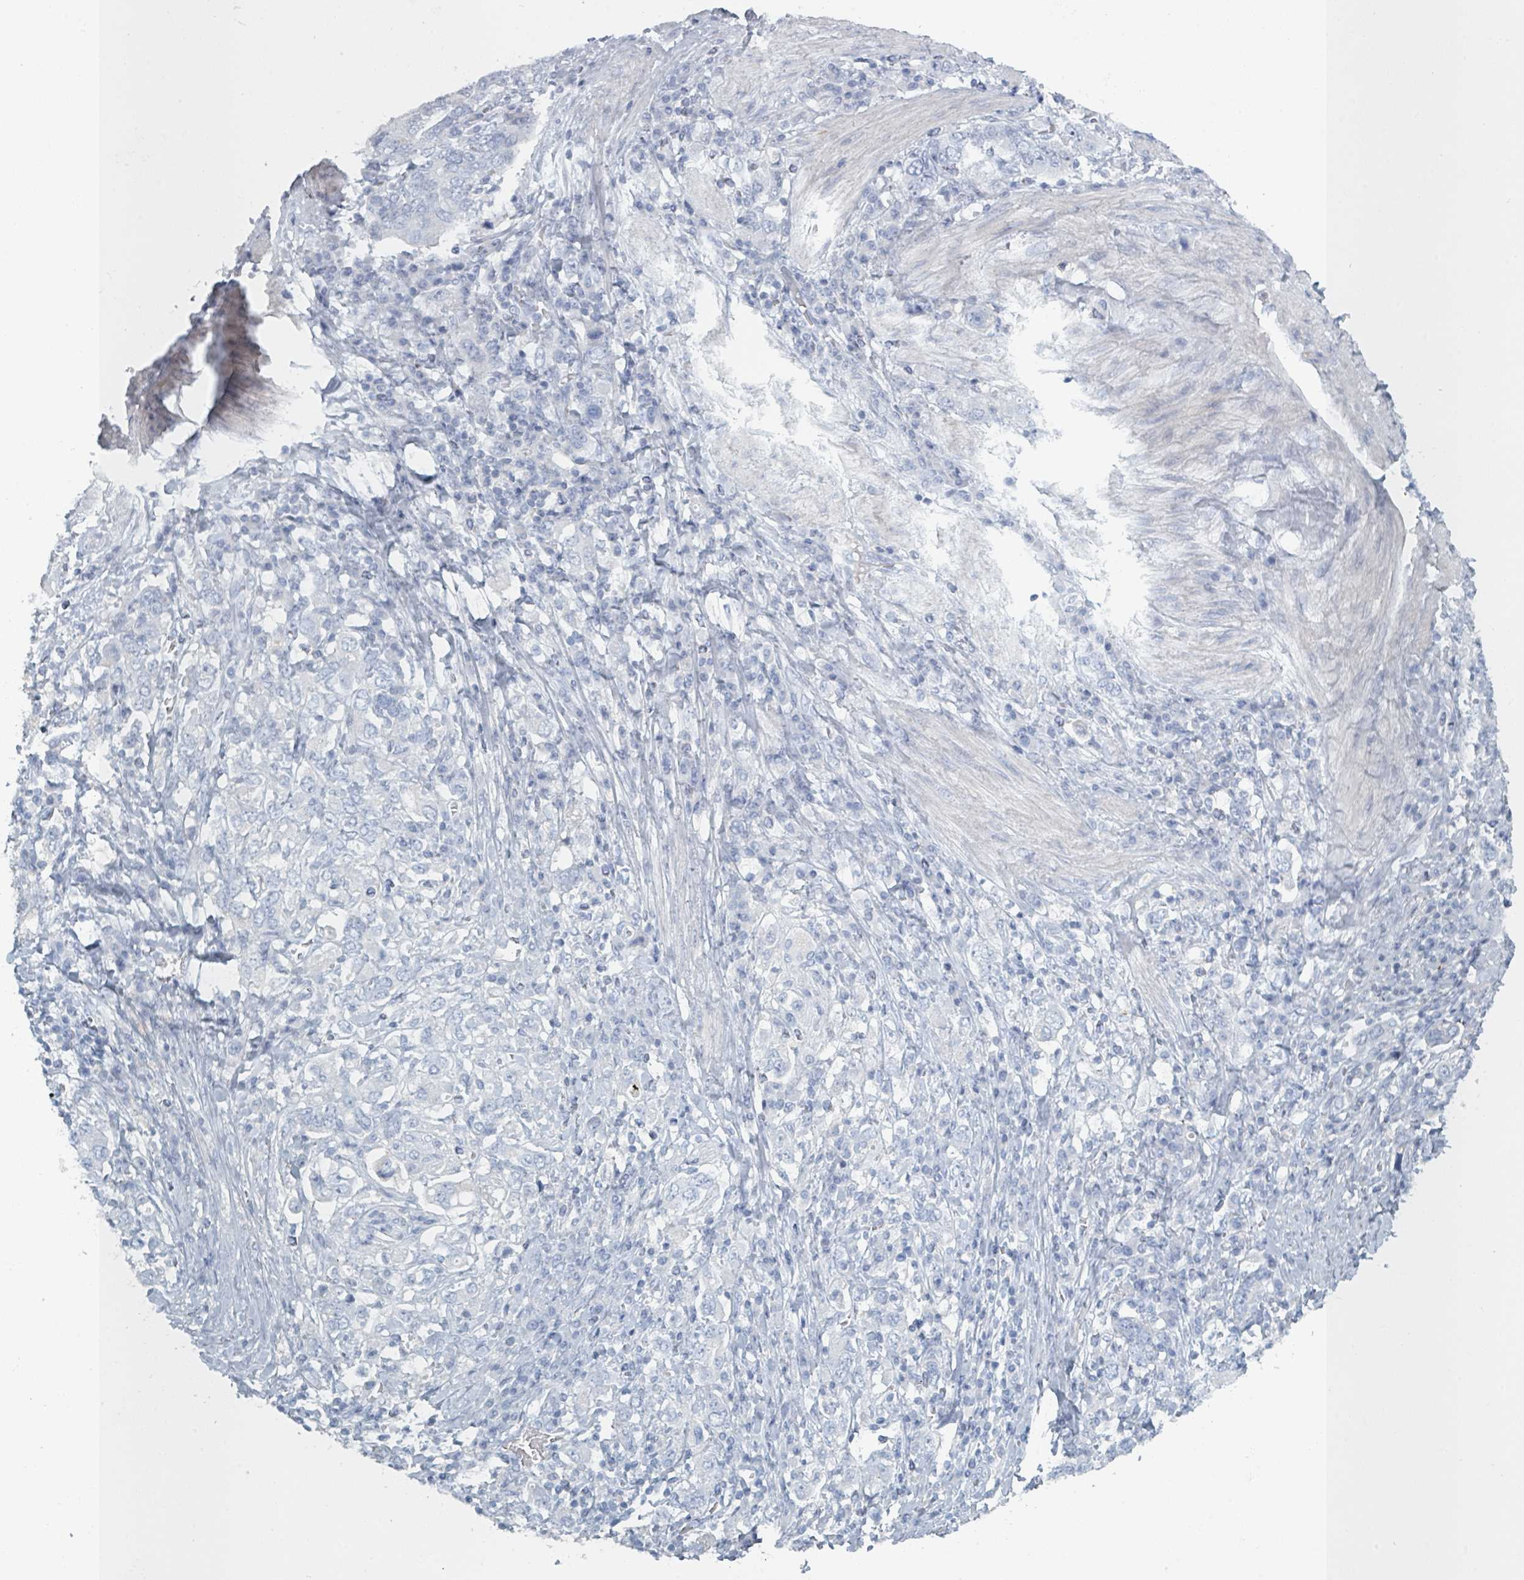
{"staining": {"intensity": "negative", "quantity": "none", "location": "none"}, "tissue": "stomach cancer", "cell_type": "Tumor cells", "image_type": "cancer", "snomed": [{"axis": "morphology", "description": "Adenocarcinoma, NOS"}, {"axis": "topography", "description": "Stomach, upper"}, {"axis": "topography", "description": "Stomach"}], "caption": "Protein analysis of stomach adenocarcinoma shows no significant positivity in tumor cells.", "gene": "HEATR5A", "patient": {"sex": "male", "age": 62}}